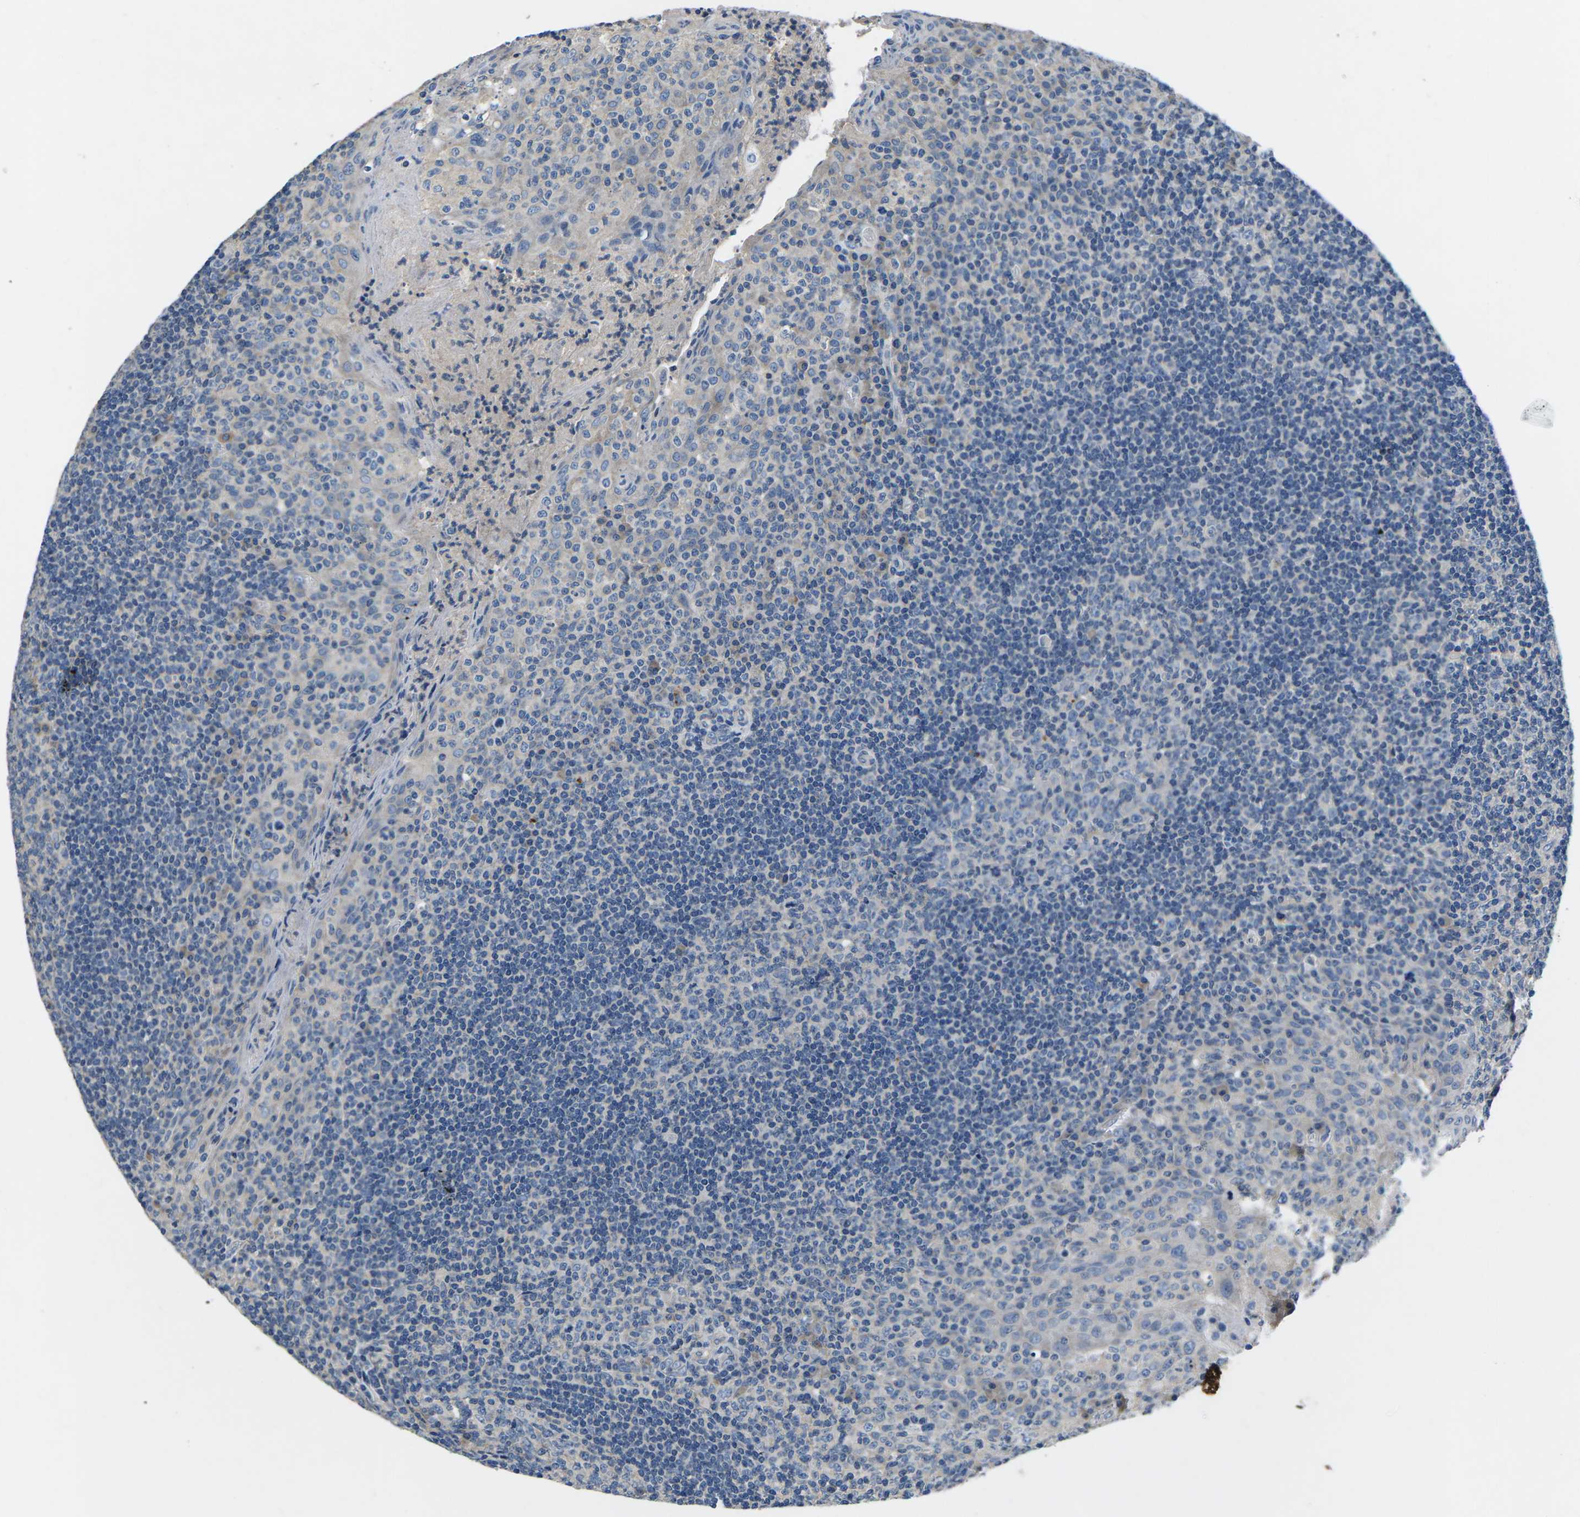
{"staining": {"intensity": "negative", "quantity": "none", "location": "none"}, "tissue": "tonsil", "cell_type": "Germinal center cells", "image_type": "normal", "snomed": [{"axis": "morphology", "description": "Normal tissue, NOS"}, {"axis": "topography", "description": "Tonsil"}], "caption": "Benign tonsil was stained to show a protein in brown. There is no significant expression in germinal center cells. (Immunohistochemistry (ihc), brightfield microscopy, high magnification).", "gene": "PDCD6IP", "patient": {"sex": "male", "age": 17}}